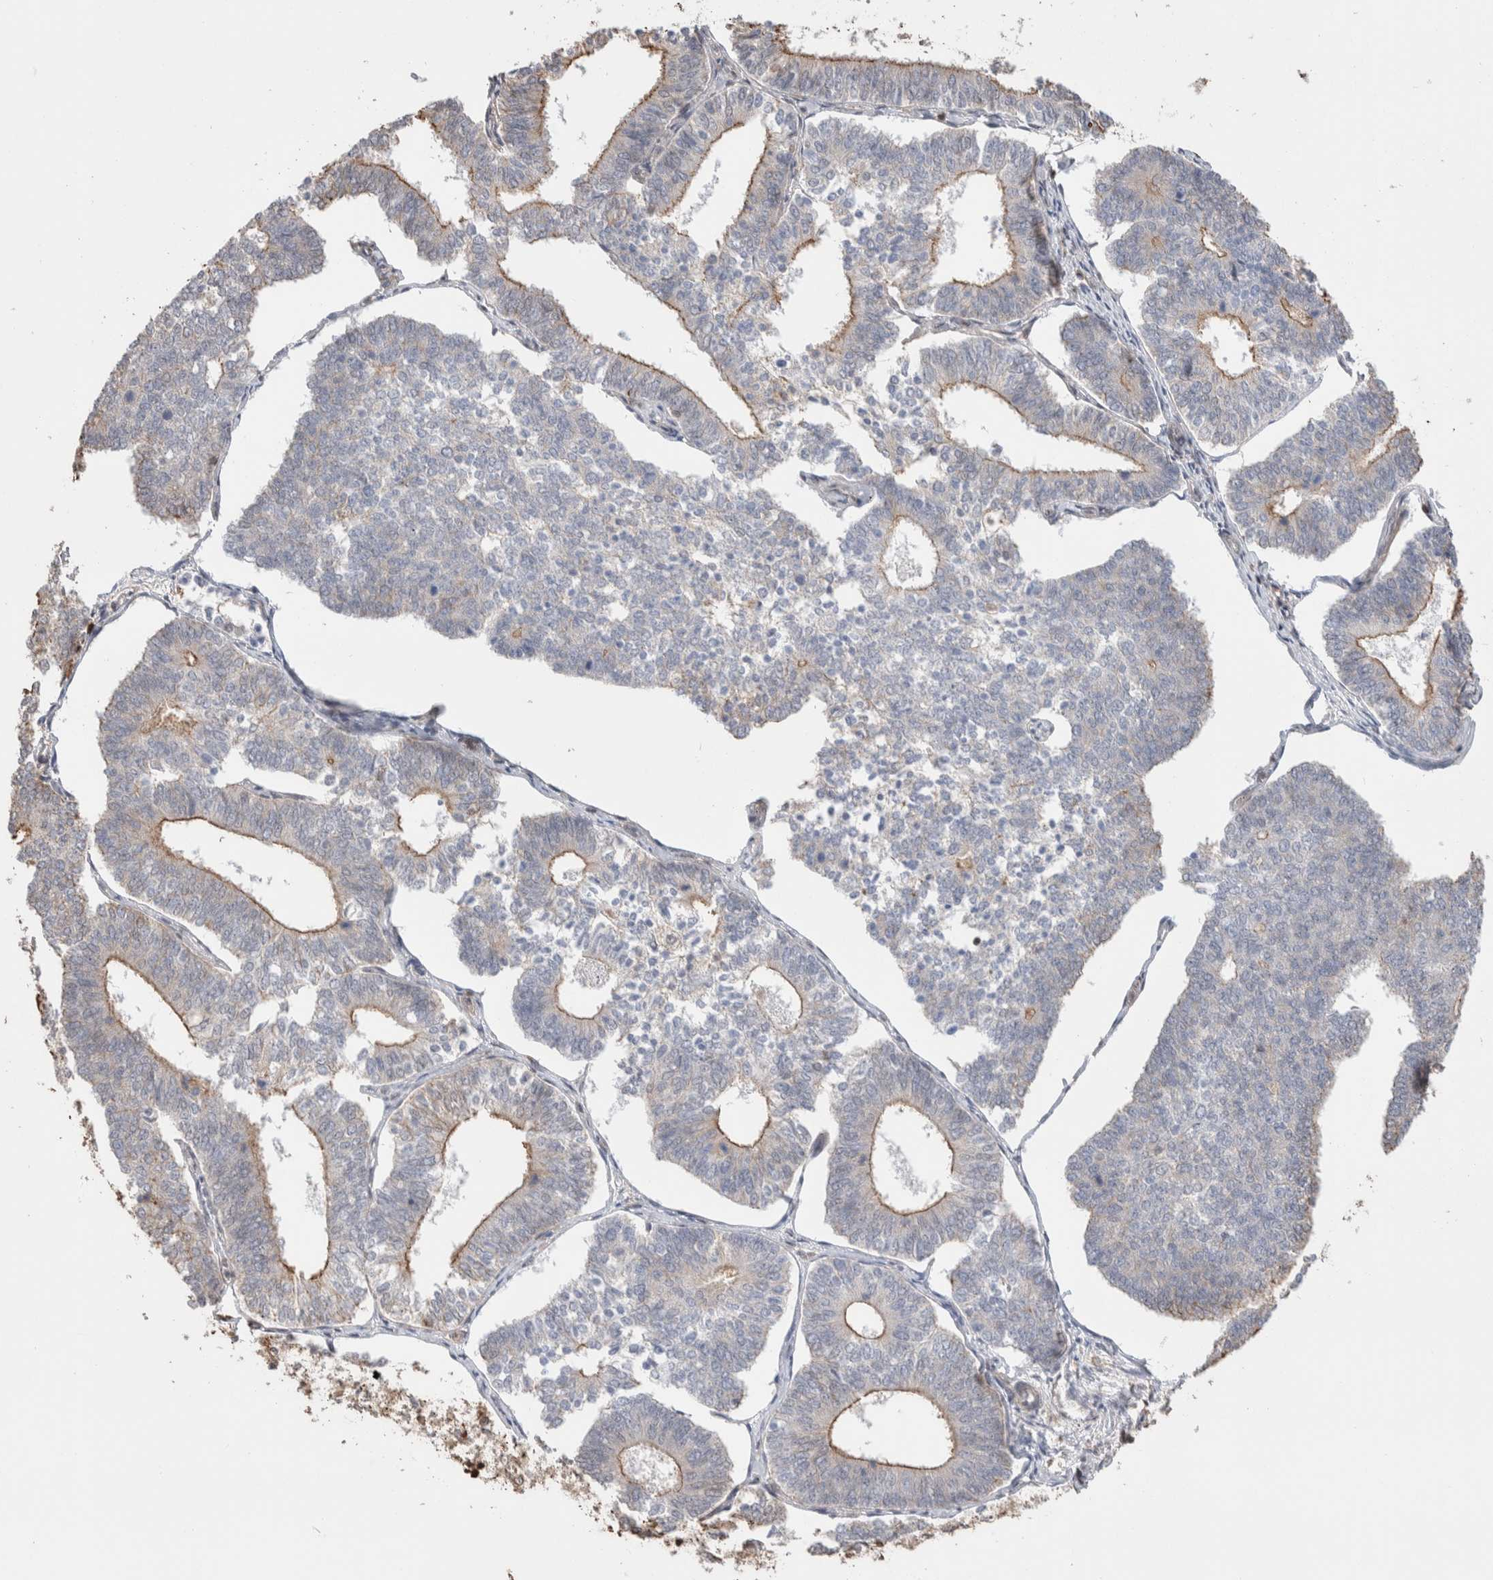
{"staining": {"intensity": "moderate", "quantity": "25%-75%", "location": "cytoplasmic/membranous"}, "tissue": "endometrial cancer", "cell_type": "Tumor cells", "image_type": "cancer", "snomed": [{"axis": "morphology", "description": "Adenocarcinoma, NOS"}, {"axis": "topography", "description": "Endometrium"}], "caption": "Endometrial cancer stained for a protein demonstrates moderate cytoplasmic/membranous positivity in tumor cells.", "gene": "ZNF704", "patient": {"sex": "female", "age": 70}}